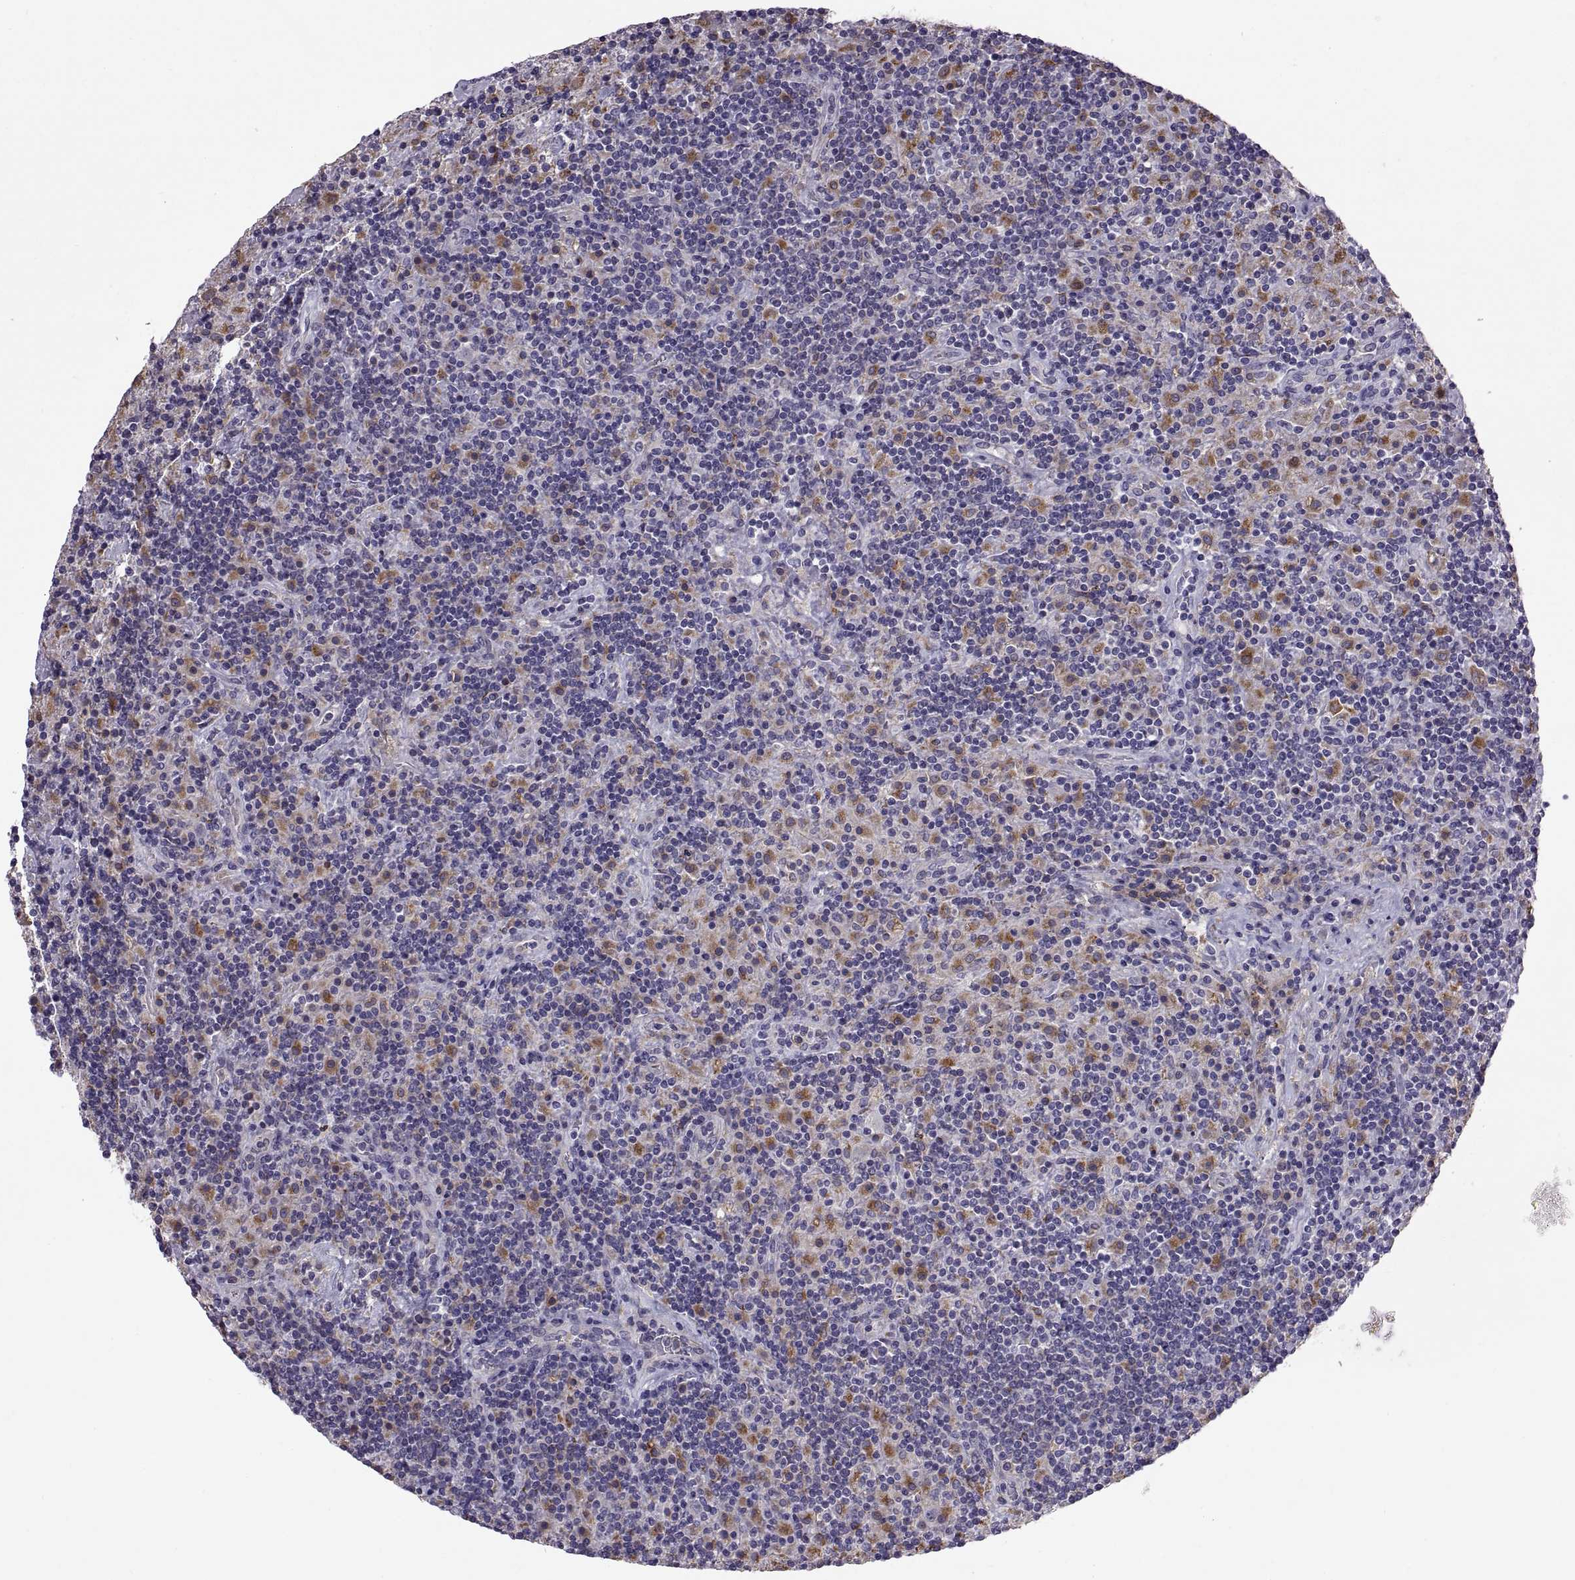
{"staining": {"intensity": "moderate", "quantity": ">75%", "location": "cytoplasmic/membranous"}, "tissue": "lymphoma", "cell_type": "Tumor cells", "image_type": "cancer", "snomed": [{"axis": "morphology", "description": "Hodgkin's disease, NOS"}, {"axis": "topography", "description": "Lymph node"}], "caption": "IHC of lymphoma demonstrates medium levels of moderate cytoplasmic/membranous staining in about >75% of tumor cells.", "gene": "ARSL", "patient": {"sex": "male", "age": 70}}